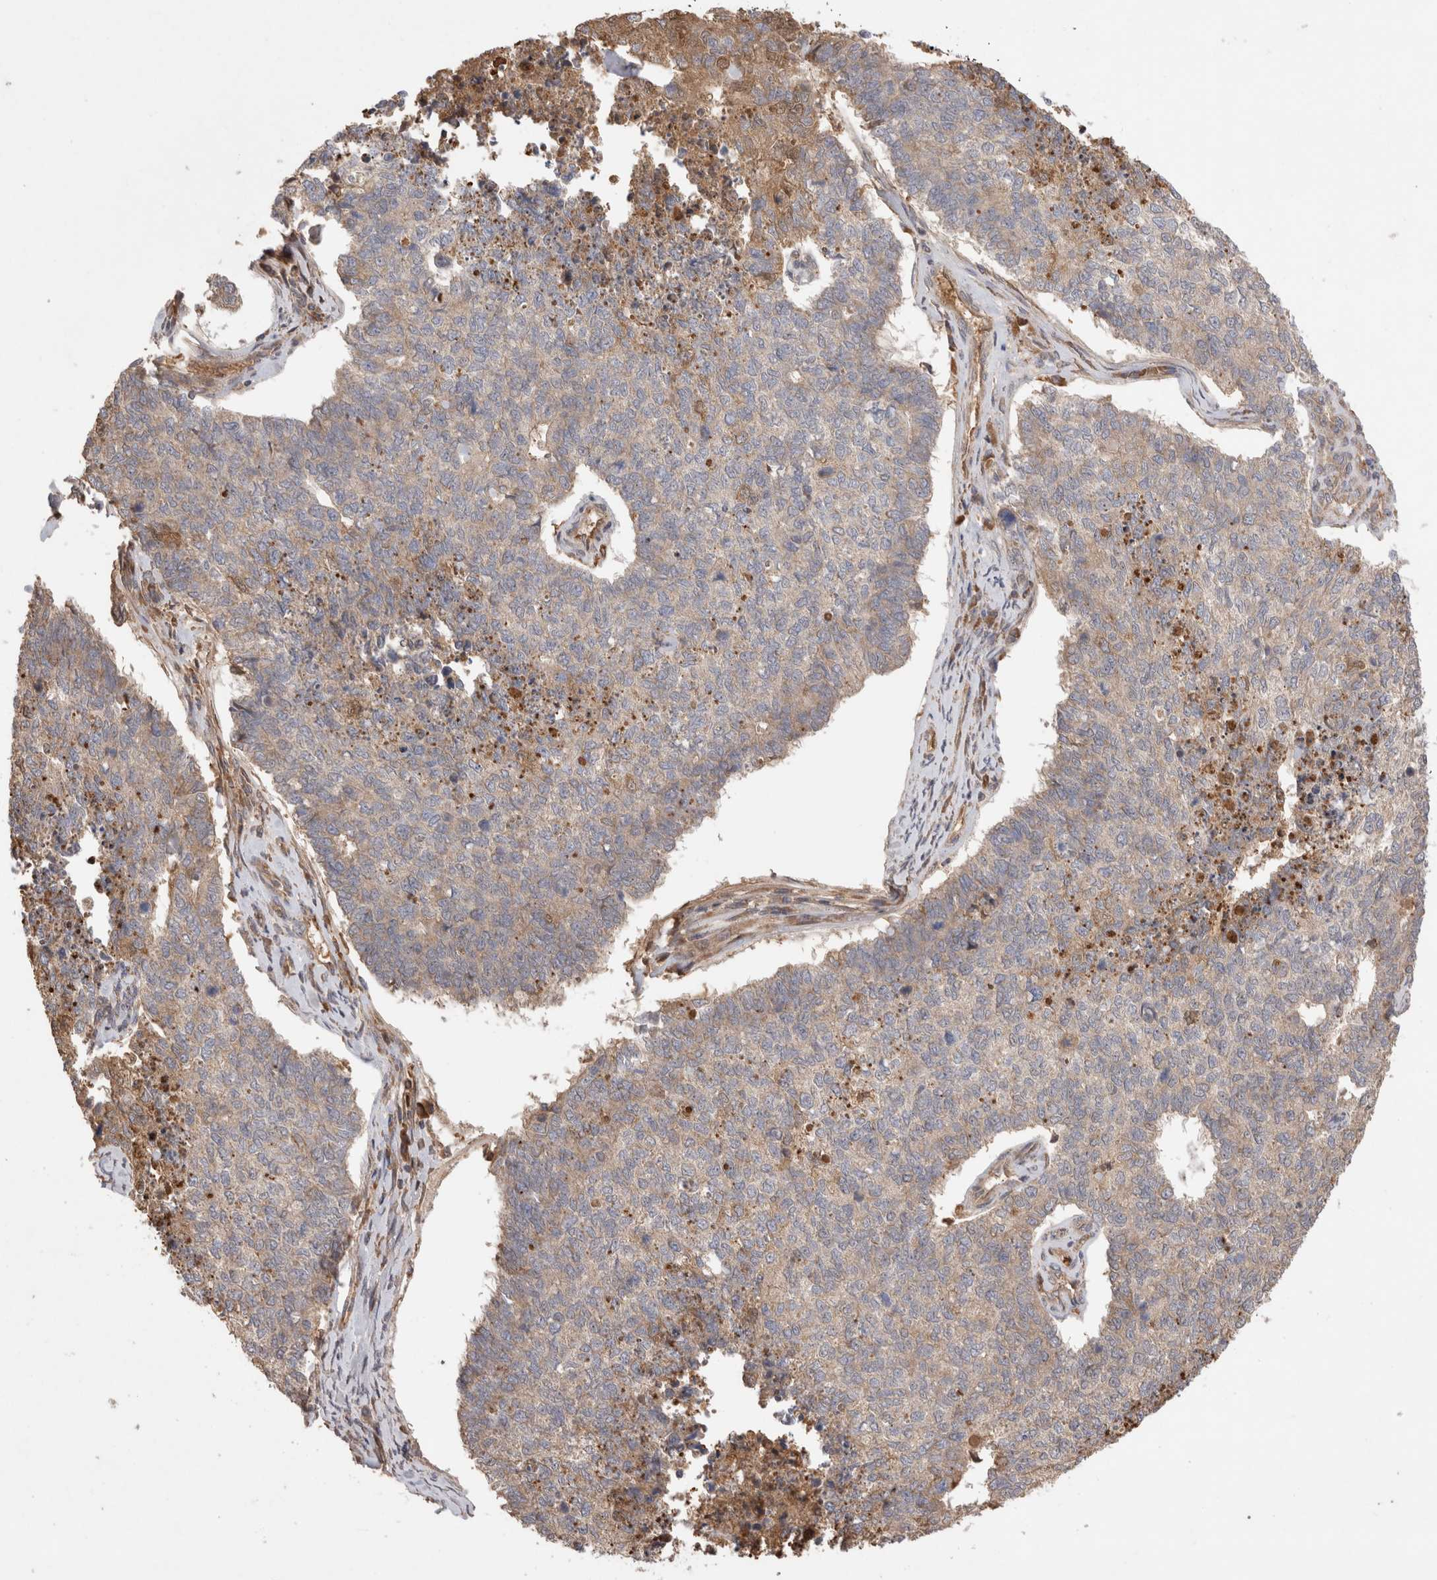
{"staining": {"intensity": "moderate", "quantity": "<25%", "location": "cytoplasmic/membranous"}, "tissue": "cervical cancer", "cell_type": "Tumor cells", "image_type": "cancer", "snomed": [{"axis": "morphology", "description": "Squamous cell carcinoma, NOS"}, {"axis": "topography", "description": "Cervix"}], "caption": "Squamous cell carcinoma (cervical) stained with DAB (3,3'-diaminobenzidine) IHC demonstrates low levels of moderate cytoplasmic/membranous expression in approximately <25% of tumor cells.", "gene": "FAM221A", "patient": {"sex": "female", "age": 63}}